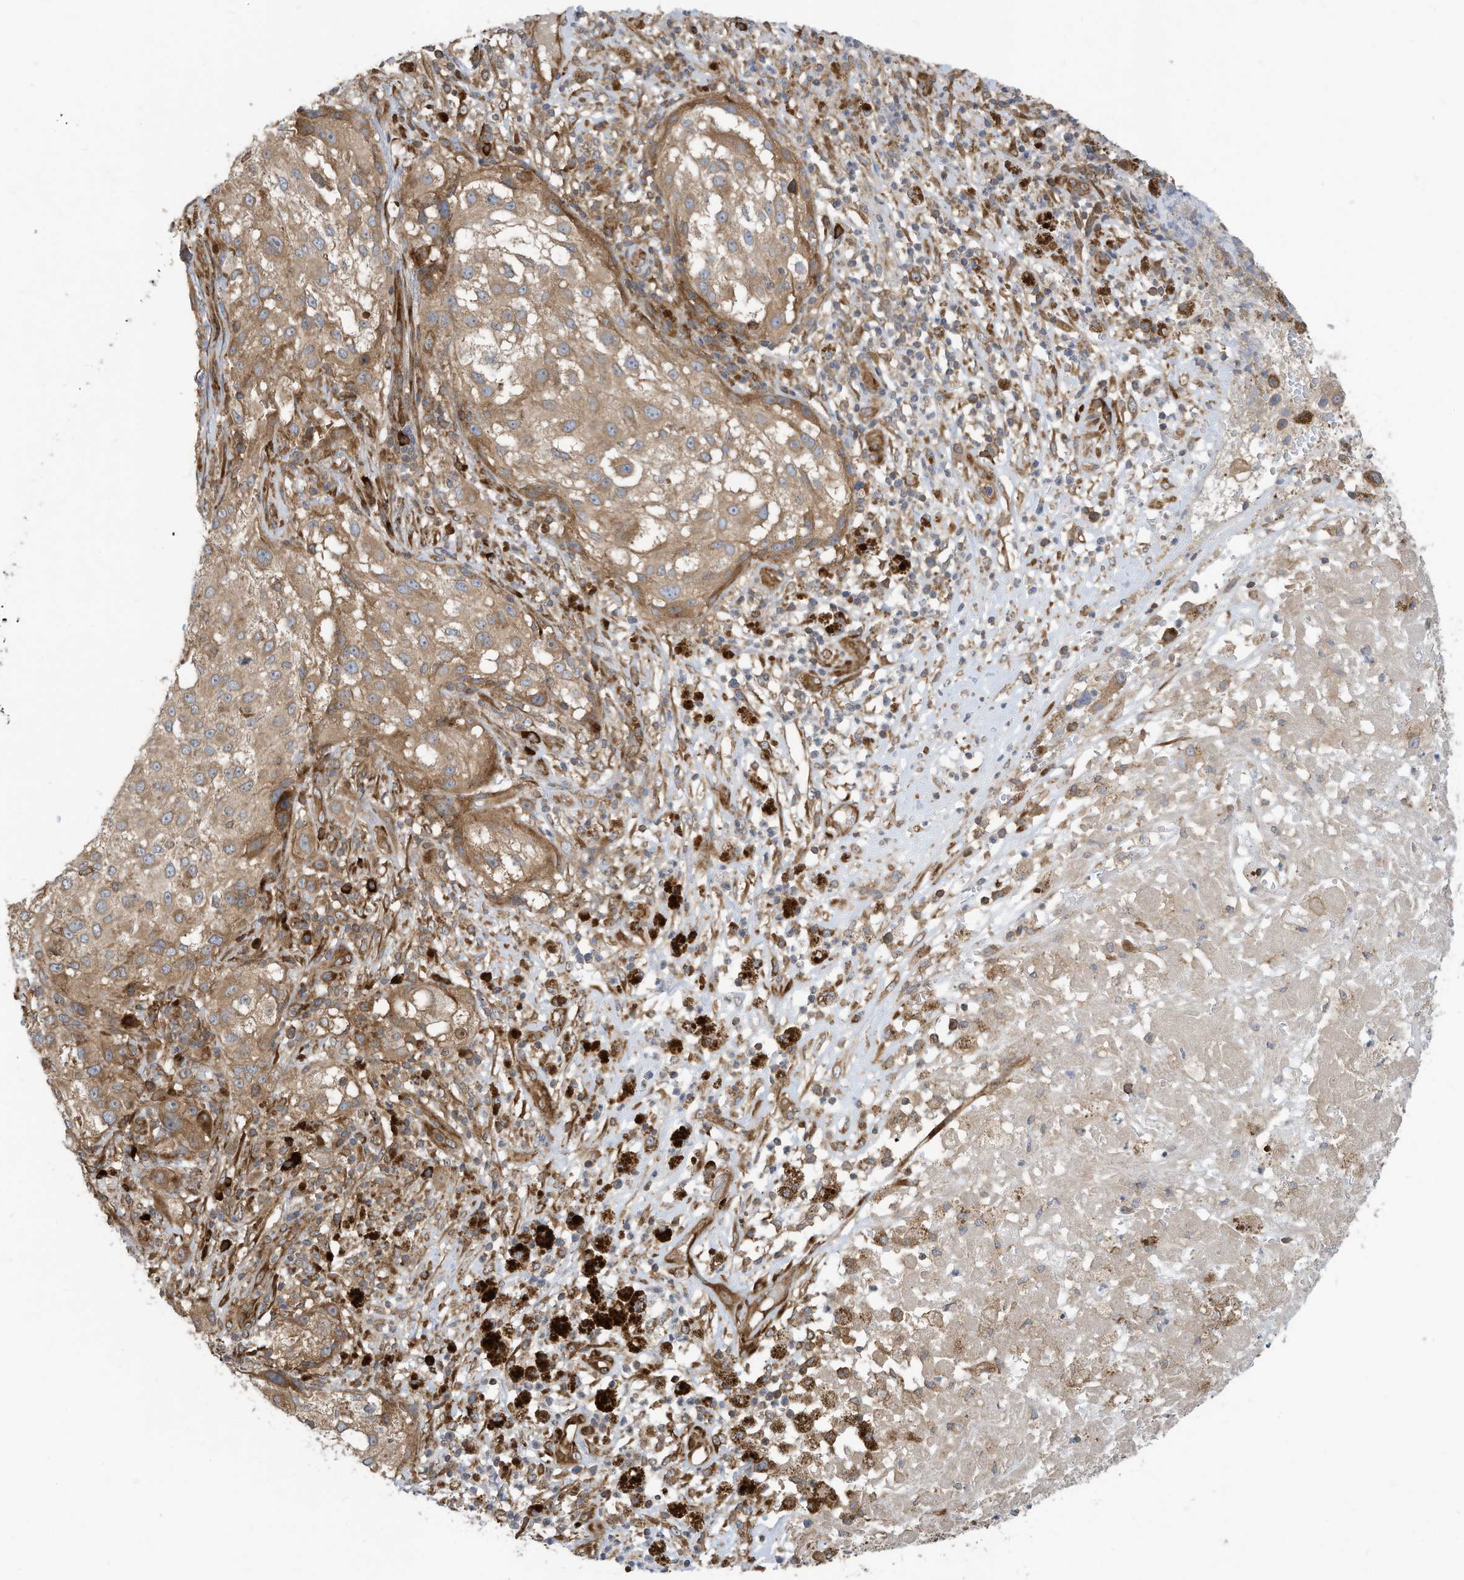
{"staining": {"intensity": "moderate", "quantity": ">75%", "location": "cytoplasmic/membranous"}, "tissue": "melanoma", "cell_type": "Tumor cells", "image_type": "cancer", "snomed": [{"axis": "morphology", "description": "Necrosis, NOS"}, {"axis": "morphology", "description": "Malignant melanoma, NOS"}, {"axis": "topography", "description": "Skin"}], "caption": "Protein staining of malignant melanoma tissue shows moderate cytoplasmic/membranous positivity in about >75% of tumor cells.", "gene": "USE1", "patient": {"sex": "female", "age": 87}}